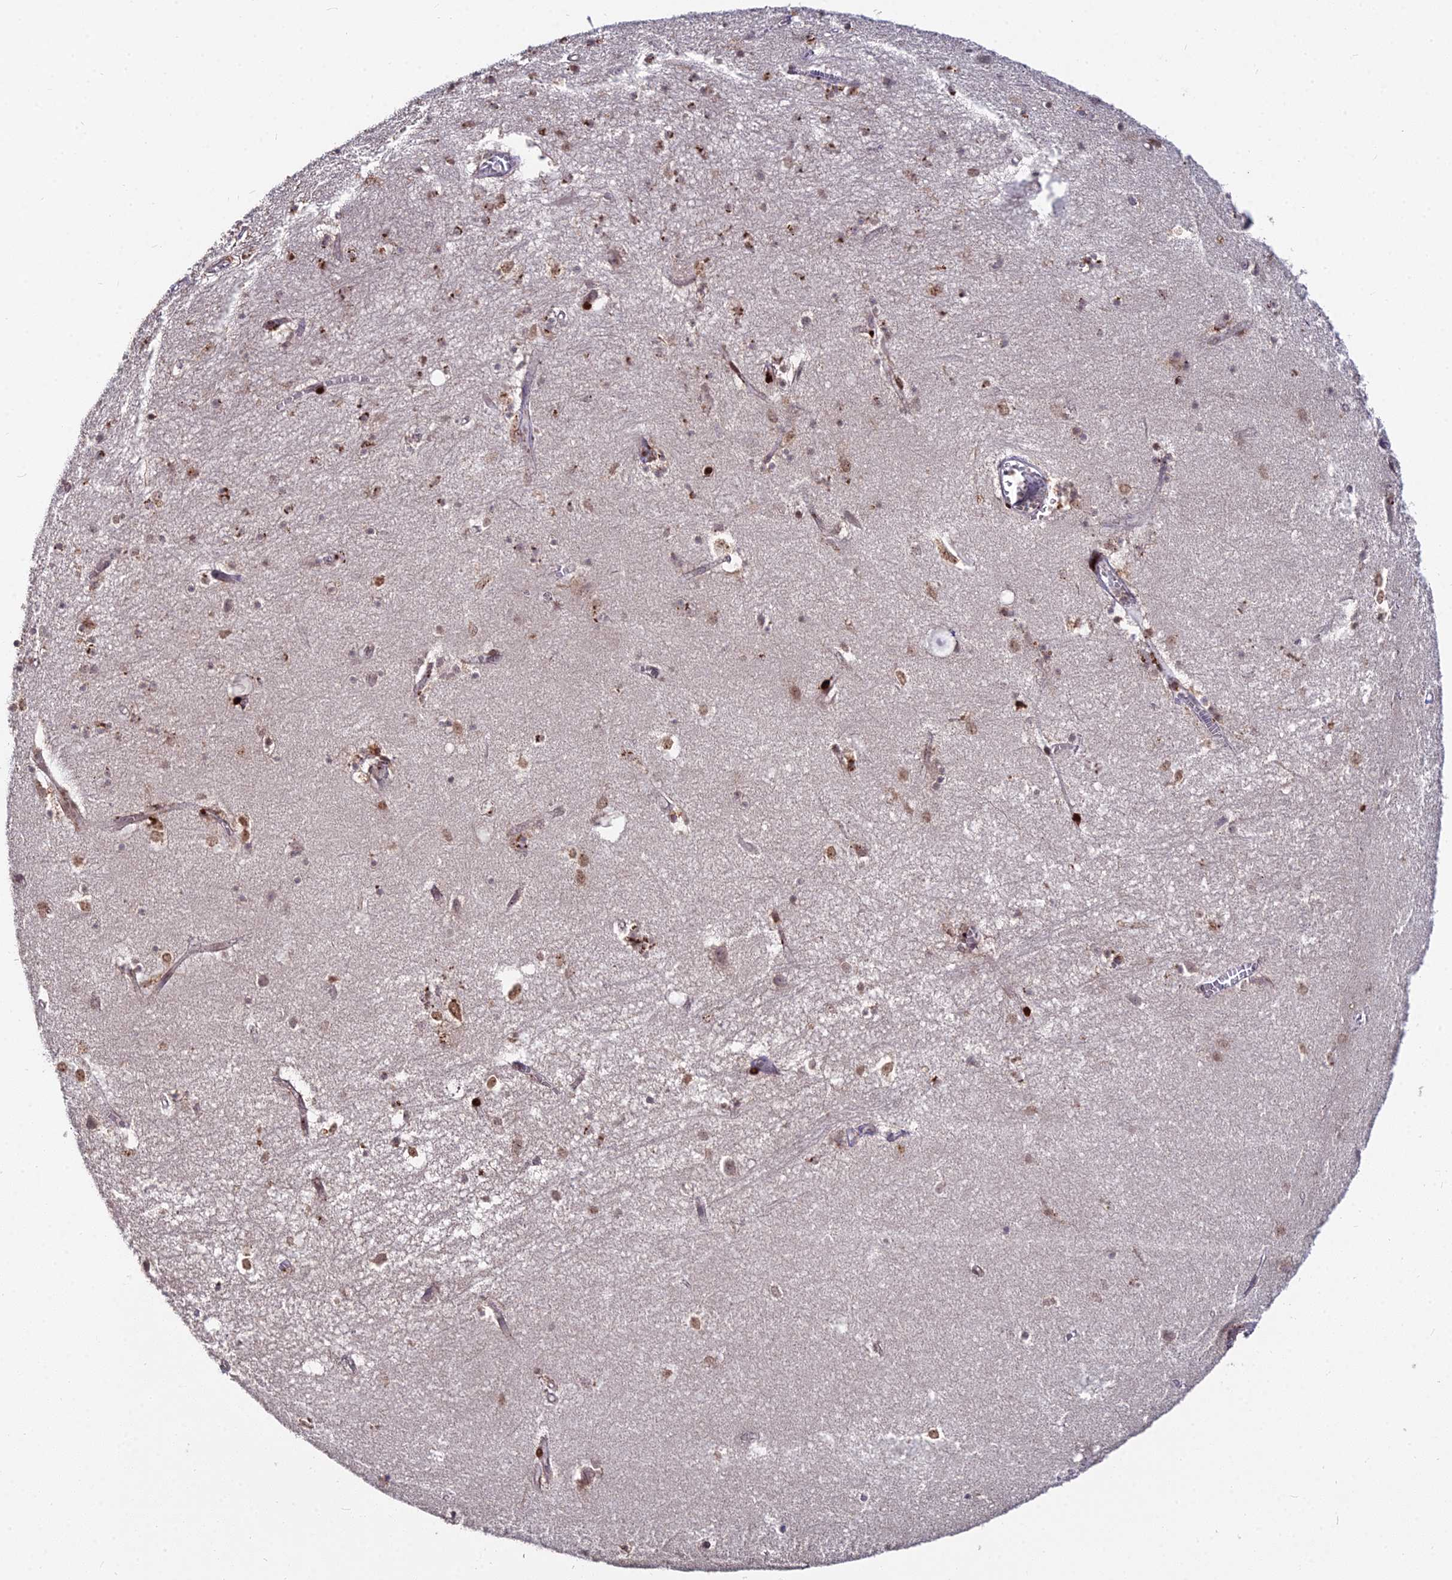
{"staining": {"intensity": "moderate", "quantity": "<25%", "location": "cytoplasmic/membranous"}, "tissue": "hippocampus", "cell_type": "Glial cells", "image_type": "normal", "snomed": [{"axis": "morphology", "description": "Normal tissue, NOS"}, {"axis": "topography", "description": "Hippocampus"}], "caption": "The immunohistochemical stain labels moderate cytoplasmic/membranous staining in glial cells of benign hippocampus.", "gene": "RBMS2", "patient": {"sex": "female", "age": 64}}